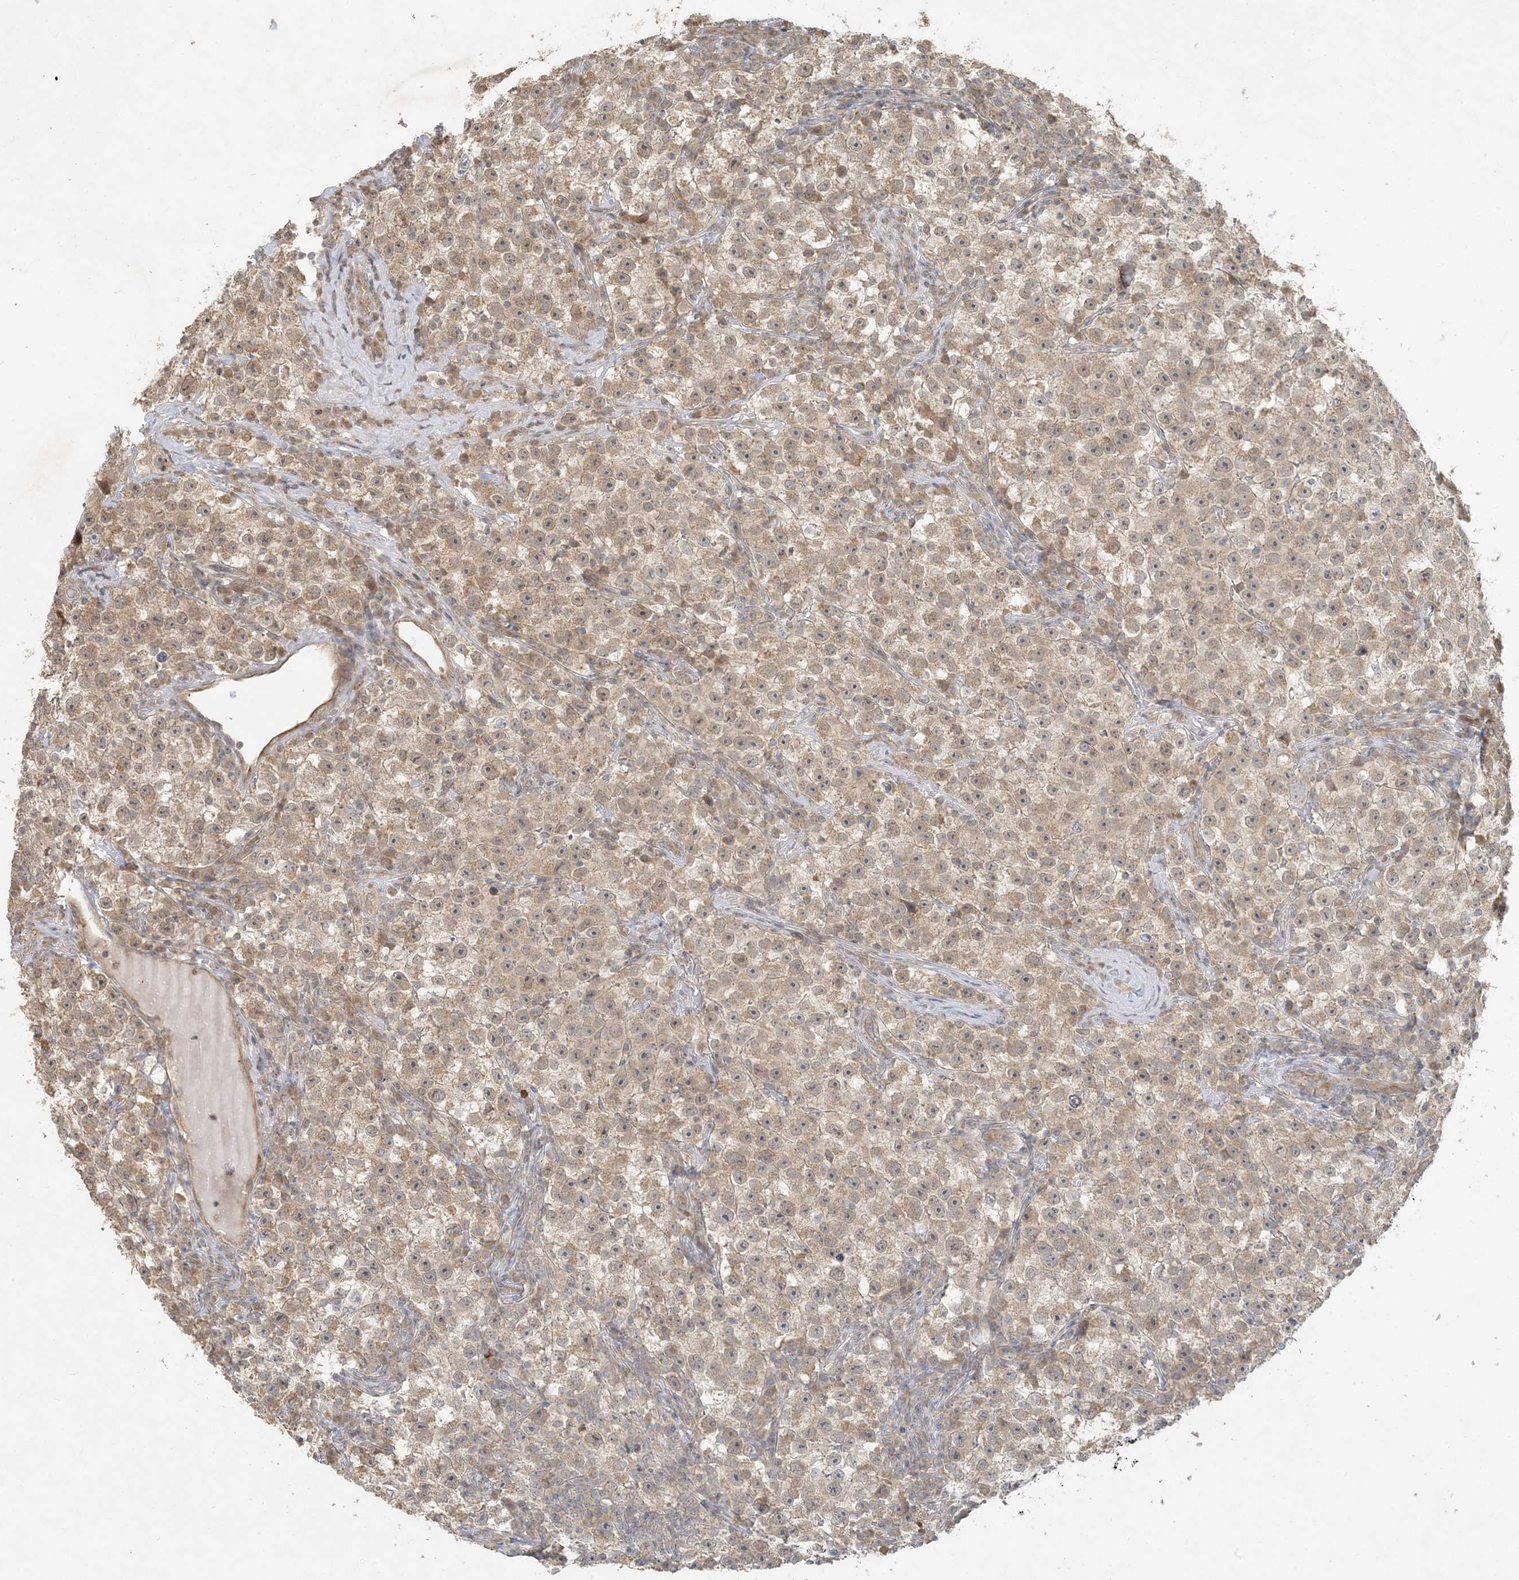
{"staining": {"intensity": "moderate", "quantity": ">75%", "location": "cytoplasmic/membranous"}, "tissue": "testis cancer", "cell_type": "Tumor cells", "image_type": "cancer", "snomed": [{"axis": "morphology", "description": "Seminoma, NOS"}, {"axis": "topography", "description": "Testis"}], "caption": "Immunohistochemistry (IHC) (DAB) staining of human testis seminoma demonstrates moderate cytoplasmic/membranous protein staining in approximately >75% of tumor cells.", "gene": "BCORL1", "patient": {"sex": "male", "age": 22}}